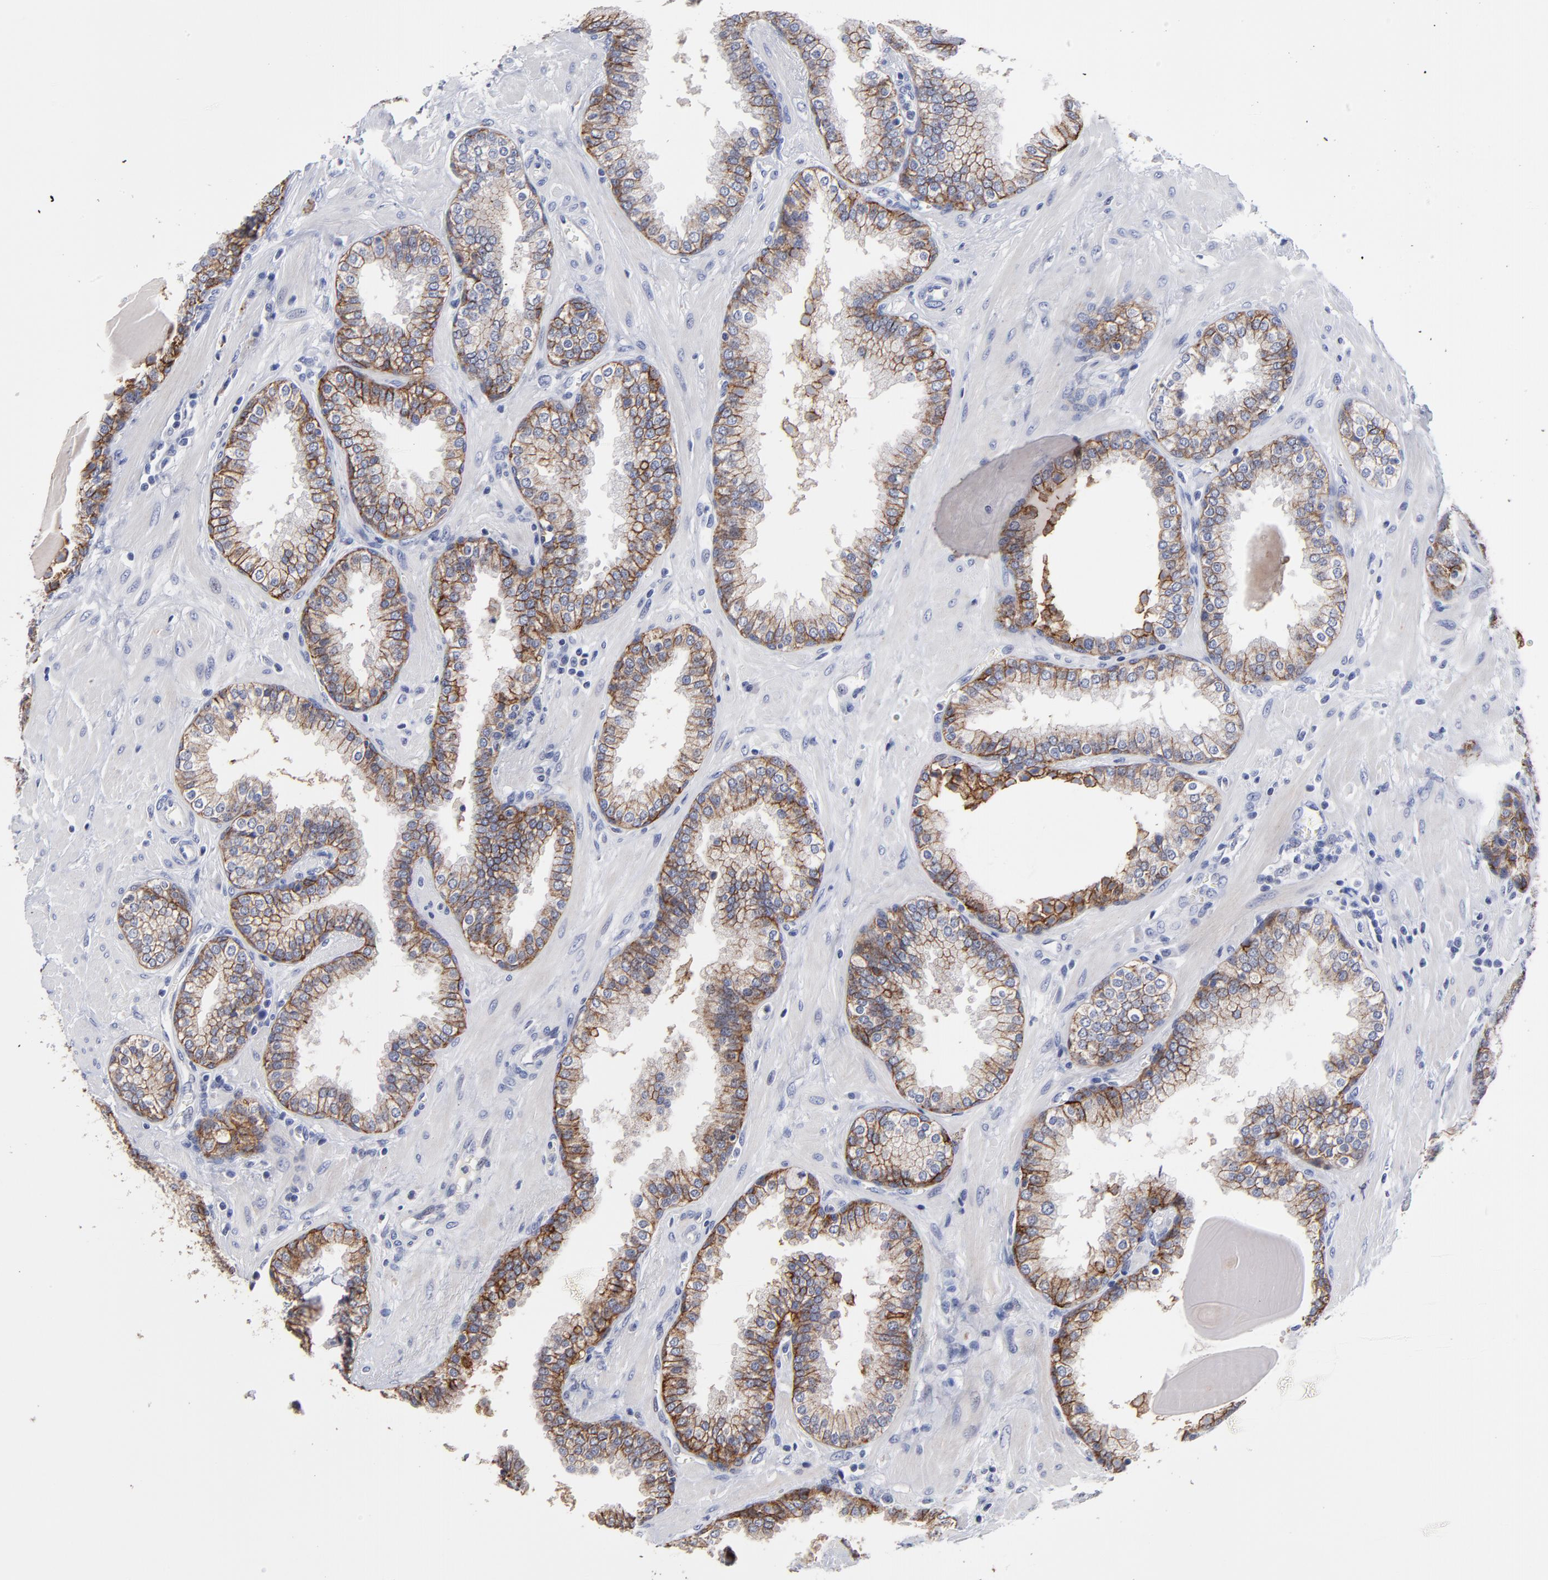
{"staining": {"intensity": "moderate", "quantity": "25%-75%", "location": "cytoplasmic/membranous"}, "tissue": "prostate", "cell_type": "Glandular cells", "image_type": "normal", "snomed": [{"axis": "morphology", "description": "Normal tissue, NOS"}, {"axis": "topography", "description": "Prostate"}], "caption": "Moderate cytoplasmic/membranous positivity for a protein is identified in about 25%-75% of glandular cells of normal prostate using immunohistochemistry (IHC).", "gene": "CXADR", "patient": {"sex": "male", "age": 51}}